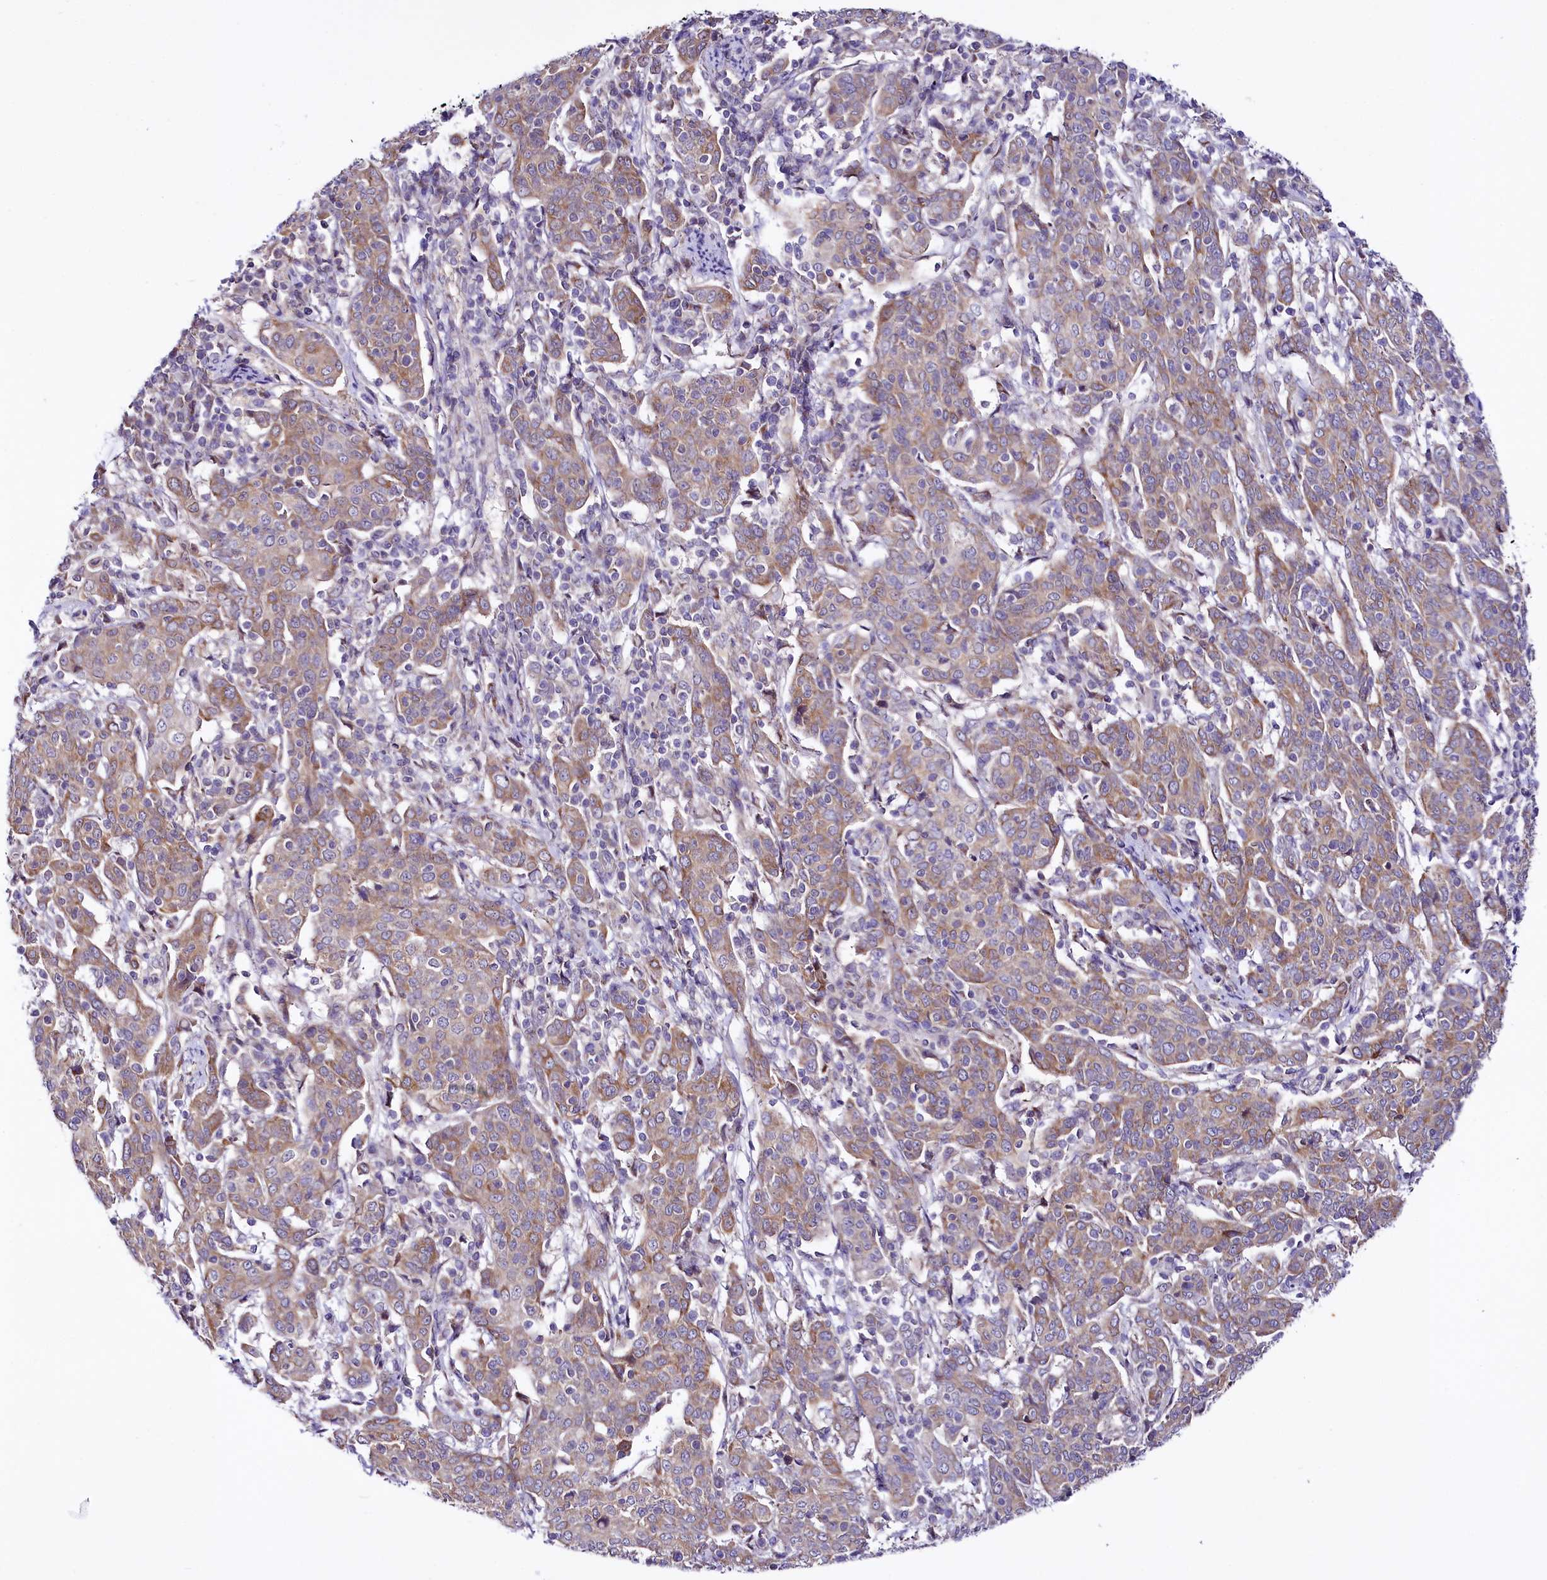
{"staining": {"intensity": "moderate", "quantity": ">75%", "location": "cytoplasmic/membranous"}, "tissue": "cervical cancer", "cell_type": "Tumor cells", "image_type": "cancer", "snomed": [{"axis": "morphology", "description": "Squamous cell carcinoma, NOS"}, {"axis": "topography", "description": "Cervix"}], "caption": "A micrograph of cervical squamous cell carcinoma stained for a protein displays moderate cytoplasmic/membranous brown staining in tumor cells. (DAB = brown stain, brightfield microscopy at high magnification).", "gene": "CEP295", "patient": {"sex": "female", "age": 67}}